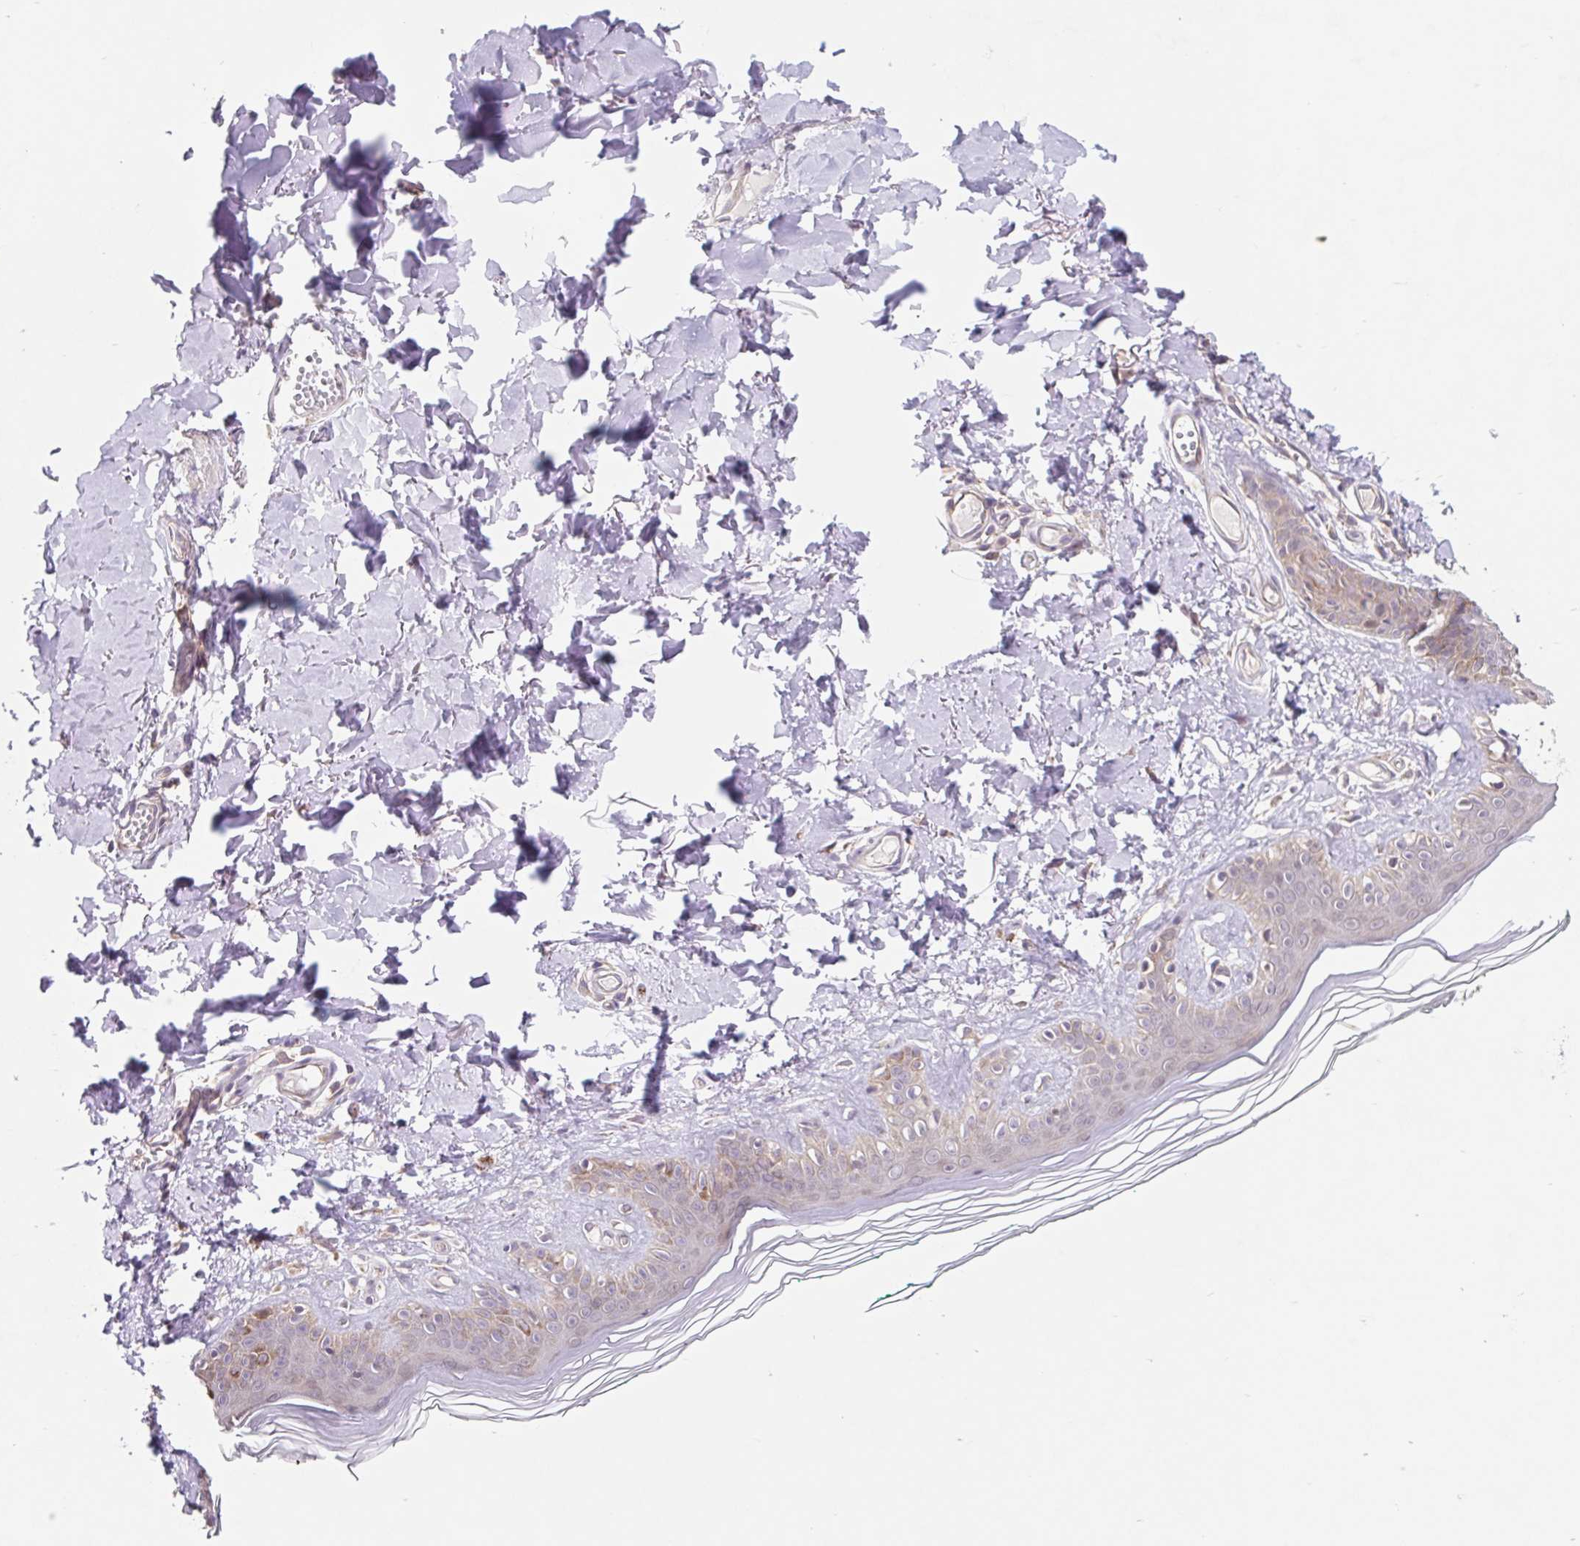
{"staining": {"intensity": "weak", "quantity": "<25%", "location": "cytoplasmic/membranous"}, "tissue": "skin", "cell_type": "Fibroblasts", "image_type": "normal", "snomed": [{"axis": "morphology", "description": "Normal tissue, NOS"}, {"axis": "topography", "description": "Skin"}, {"axis": "topography", "description": "Peripheral nerve tissue"}], "caption": "Skin stained for a protein using immunohistochemistry (IHC) exhibits no positivity fibroblasts.", "gene": "HFE", "patient": {"sex": "female", "age": 45}}